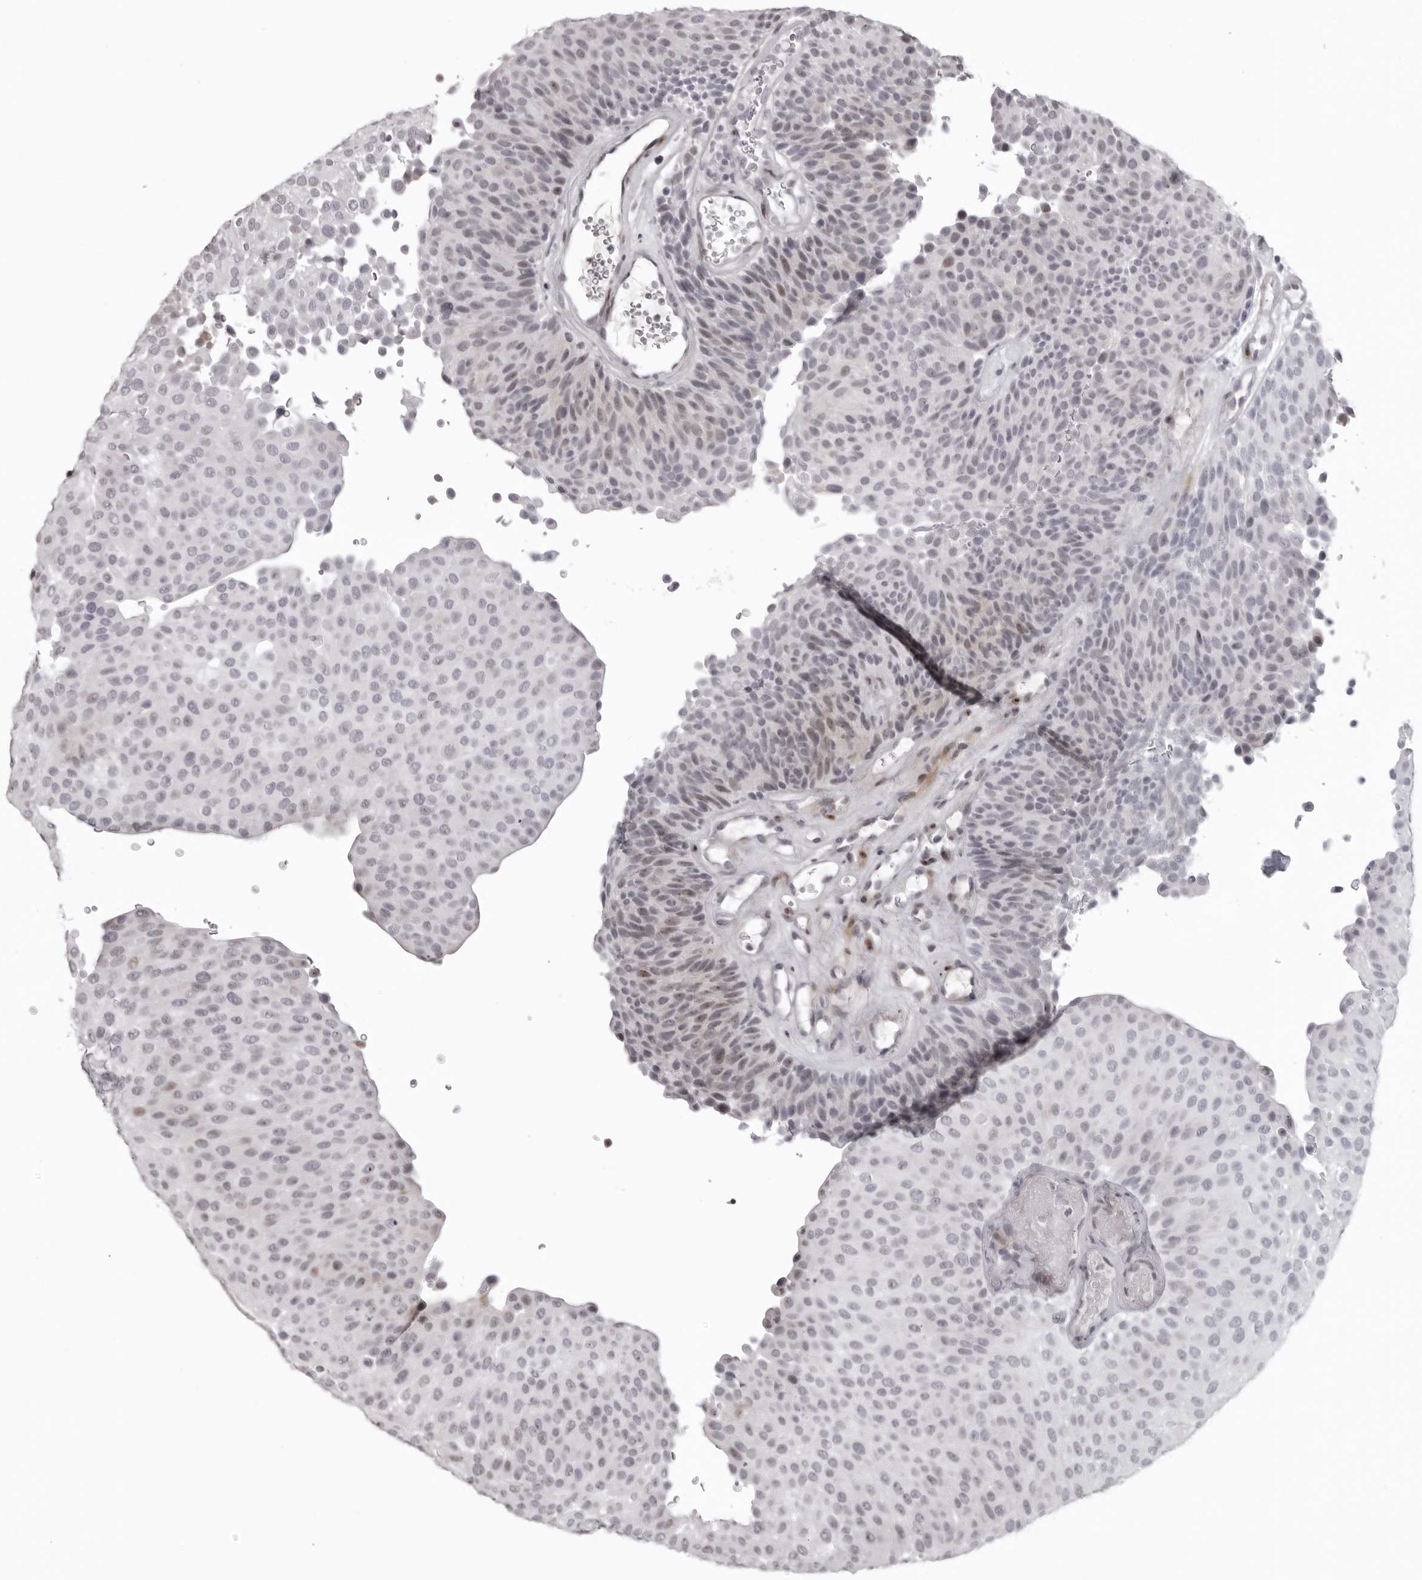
{"staining": {"intensity": "weak", "quantity": "<25%", "location": "nuclear"}, "tissue": "urothelial cancer", "cell_type": "Tumor cells", "image_type": "cancer", "snomed": [{"axis": "morphology", "description": "Urothelial carcinoma, Low grade"}, {"axis": "topography", "description": "Urinary bladder"}], "caption": "IHC image of urothelial carcinoma (low-grade) stained for a protein (brown), which demonstrates no staining in tumor cells. Brightfield microscopy of IHC stained with DAB (brown) and hematoxylin (blue), captured at high magnification.", "gene": "HELZ", "patient": {"sex": "male", "age": 78}}